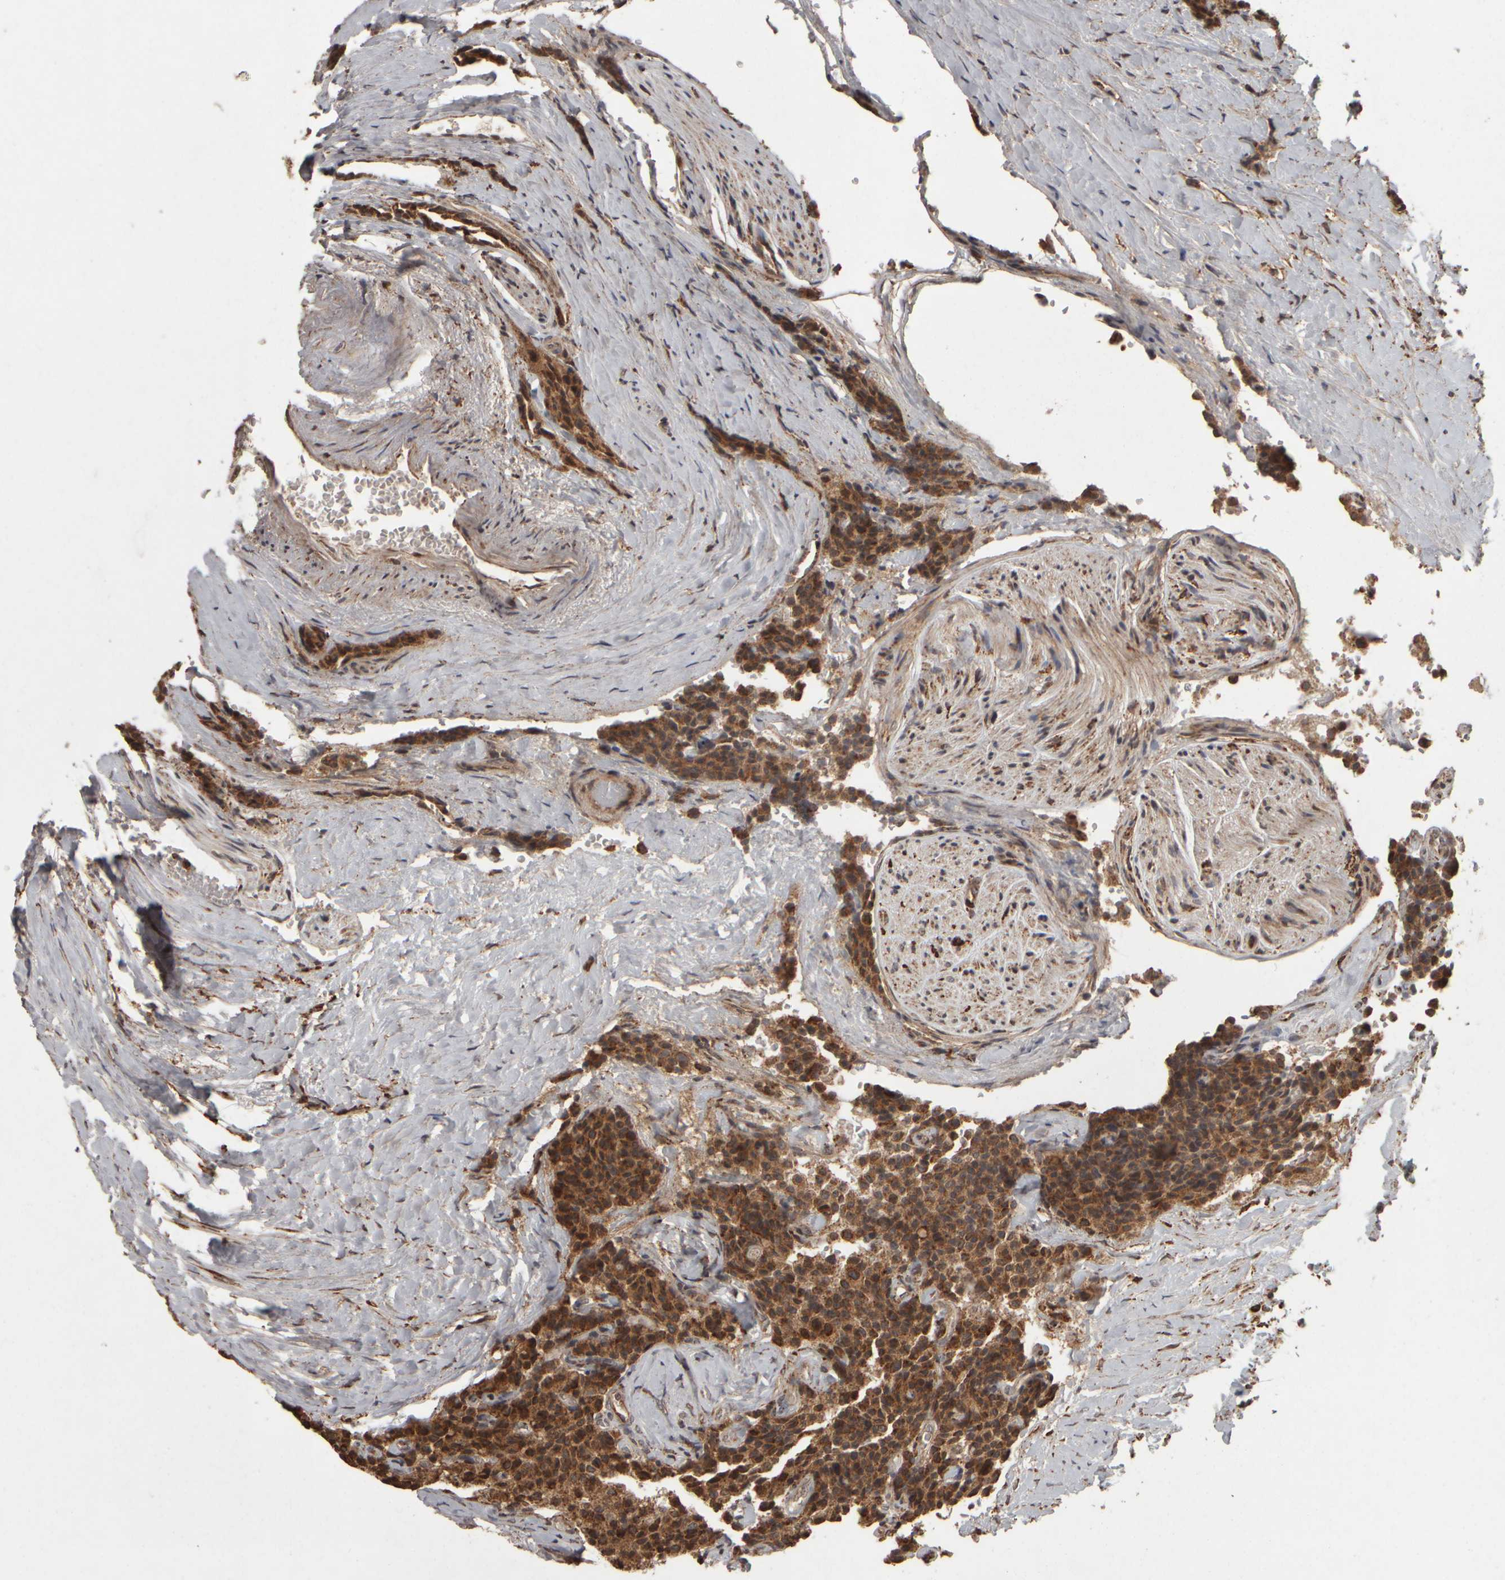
{"staining": {"intensity": "strong", "quantity": ">75%", "location": "cytoplasmic/membranous"}, "tissue": "carcinoid", "cell_type": "Tumor cells", "image_type": "cancer", "snomed": [{"axis": "morphology", "description": "Carcinoid, malignant, NOS"}, {"axis": "topography", "description": "Colon"}], "caption": "Brown immunohistochemical staining in human malignant carcinoid demonstrates strong cytoplasmic/membranous expression in approximately >75% of tumor cells.", "gene": "AGBL3", "patient": {"sex": "female", "age": 61}}